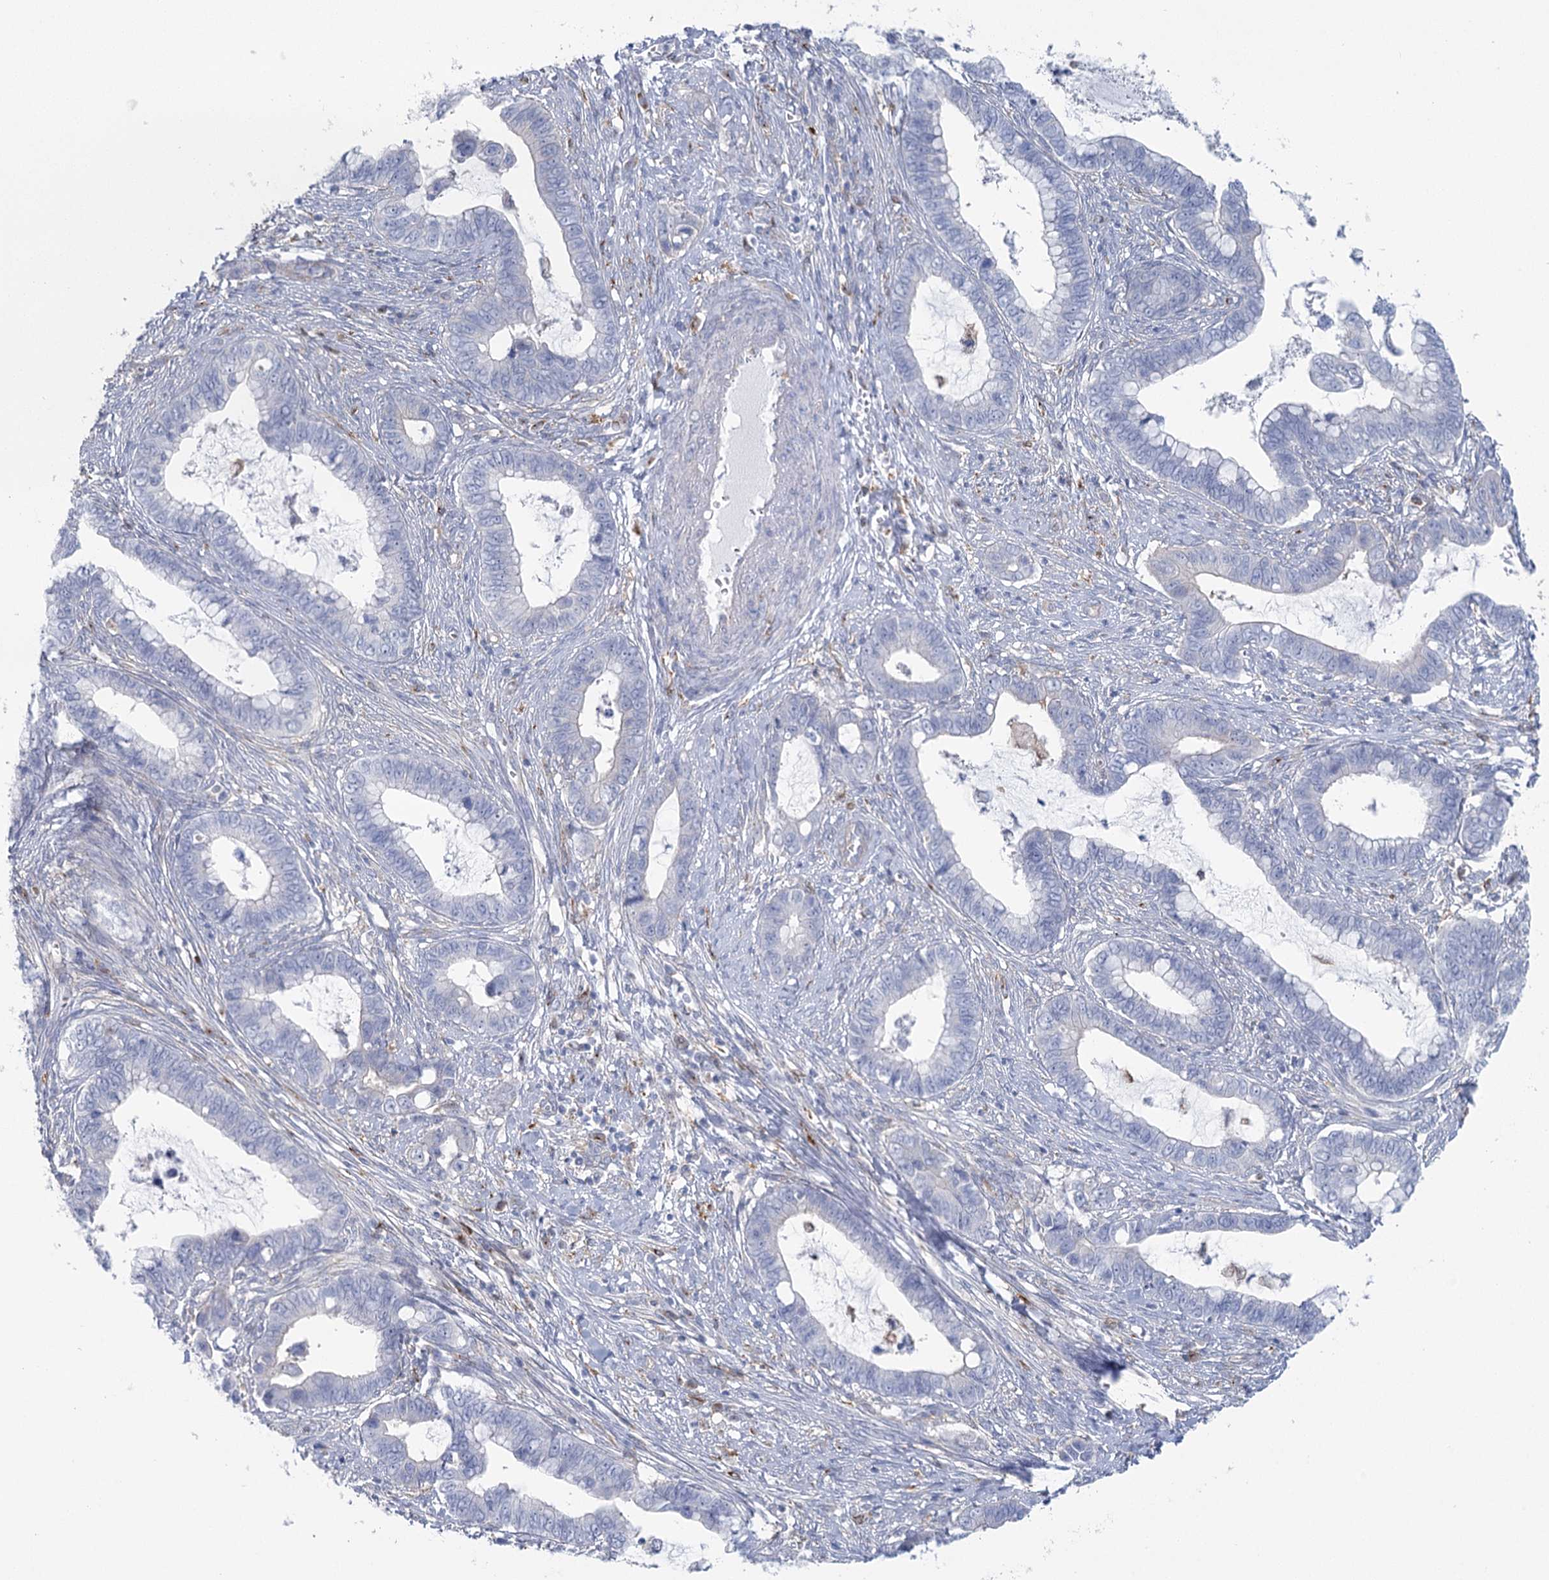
{"staining": {"intensity": "negative", "quantity": "none", "location": "none"}, "tissue": "cervical cancer", "cell_type": "Tumor cells", "image_type": "cancer", "snomed": [{"axis": "morphology", "description": "Adenocarcinoma, NOS"}, {"axis": "topography", "description": "Cervix"}], "caption": "Tumor cells are negative for brown protein staining in cervical cancer.", "gene": "CCDC88A", "patient": {"sex": "female", "age": 44}}